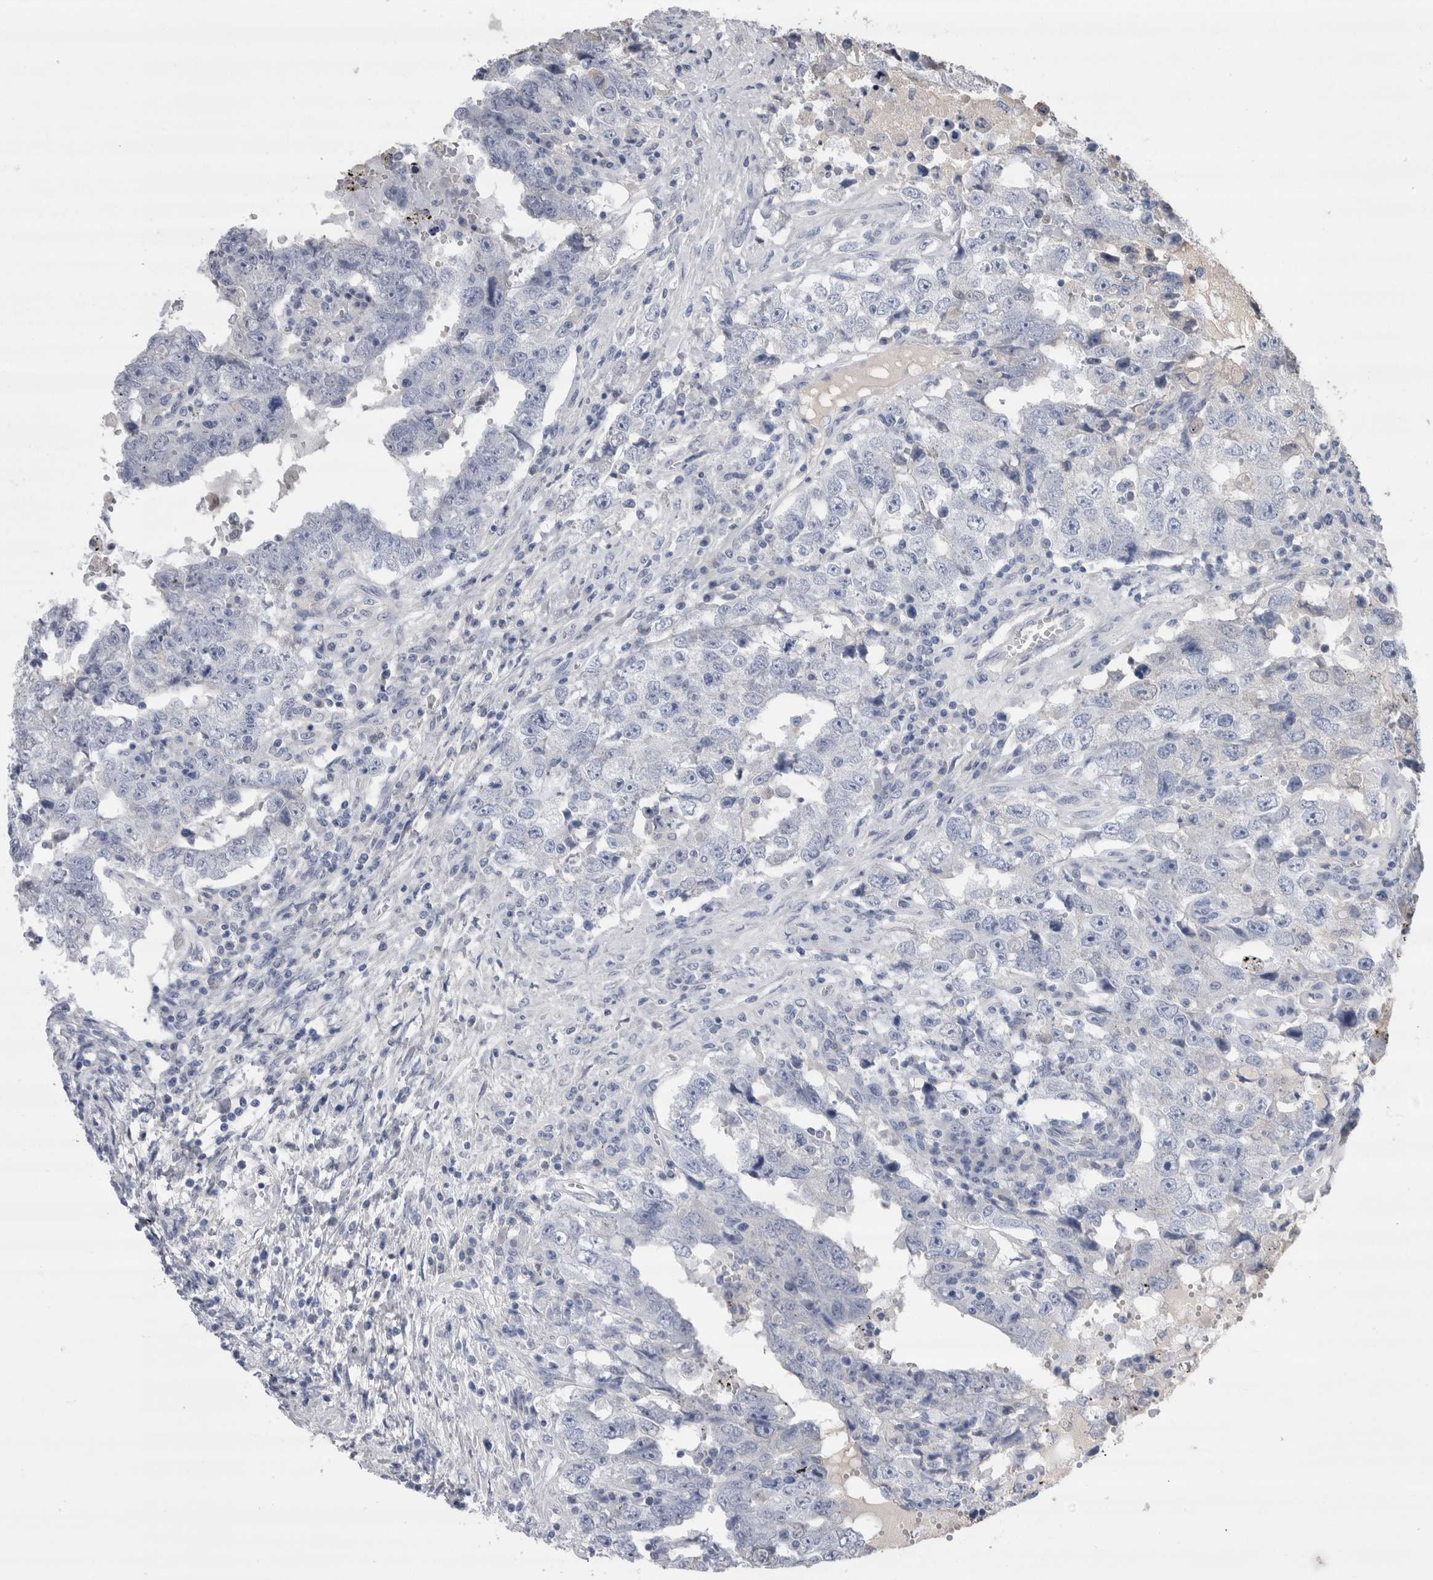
{"staining": {"intensity": "negative", "quantity": "none", "location": "none"}, "tissue": "testis cancer", "cell_type": "Tumor cells", "image_type": "cancer", "snomed": [{"axis": "morphology", "description": "Carcinoma, Embryonal, NOS"}, {"axis": "topography", "description": "Testis"}], "caption": "Immunohistochemistry of testis cancer reveals no staining in tumor cells.", "gene": "REG1A", "patient": {"sex": "male", "age": 26}}